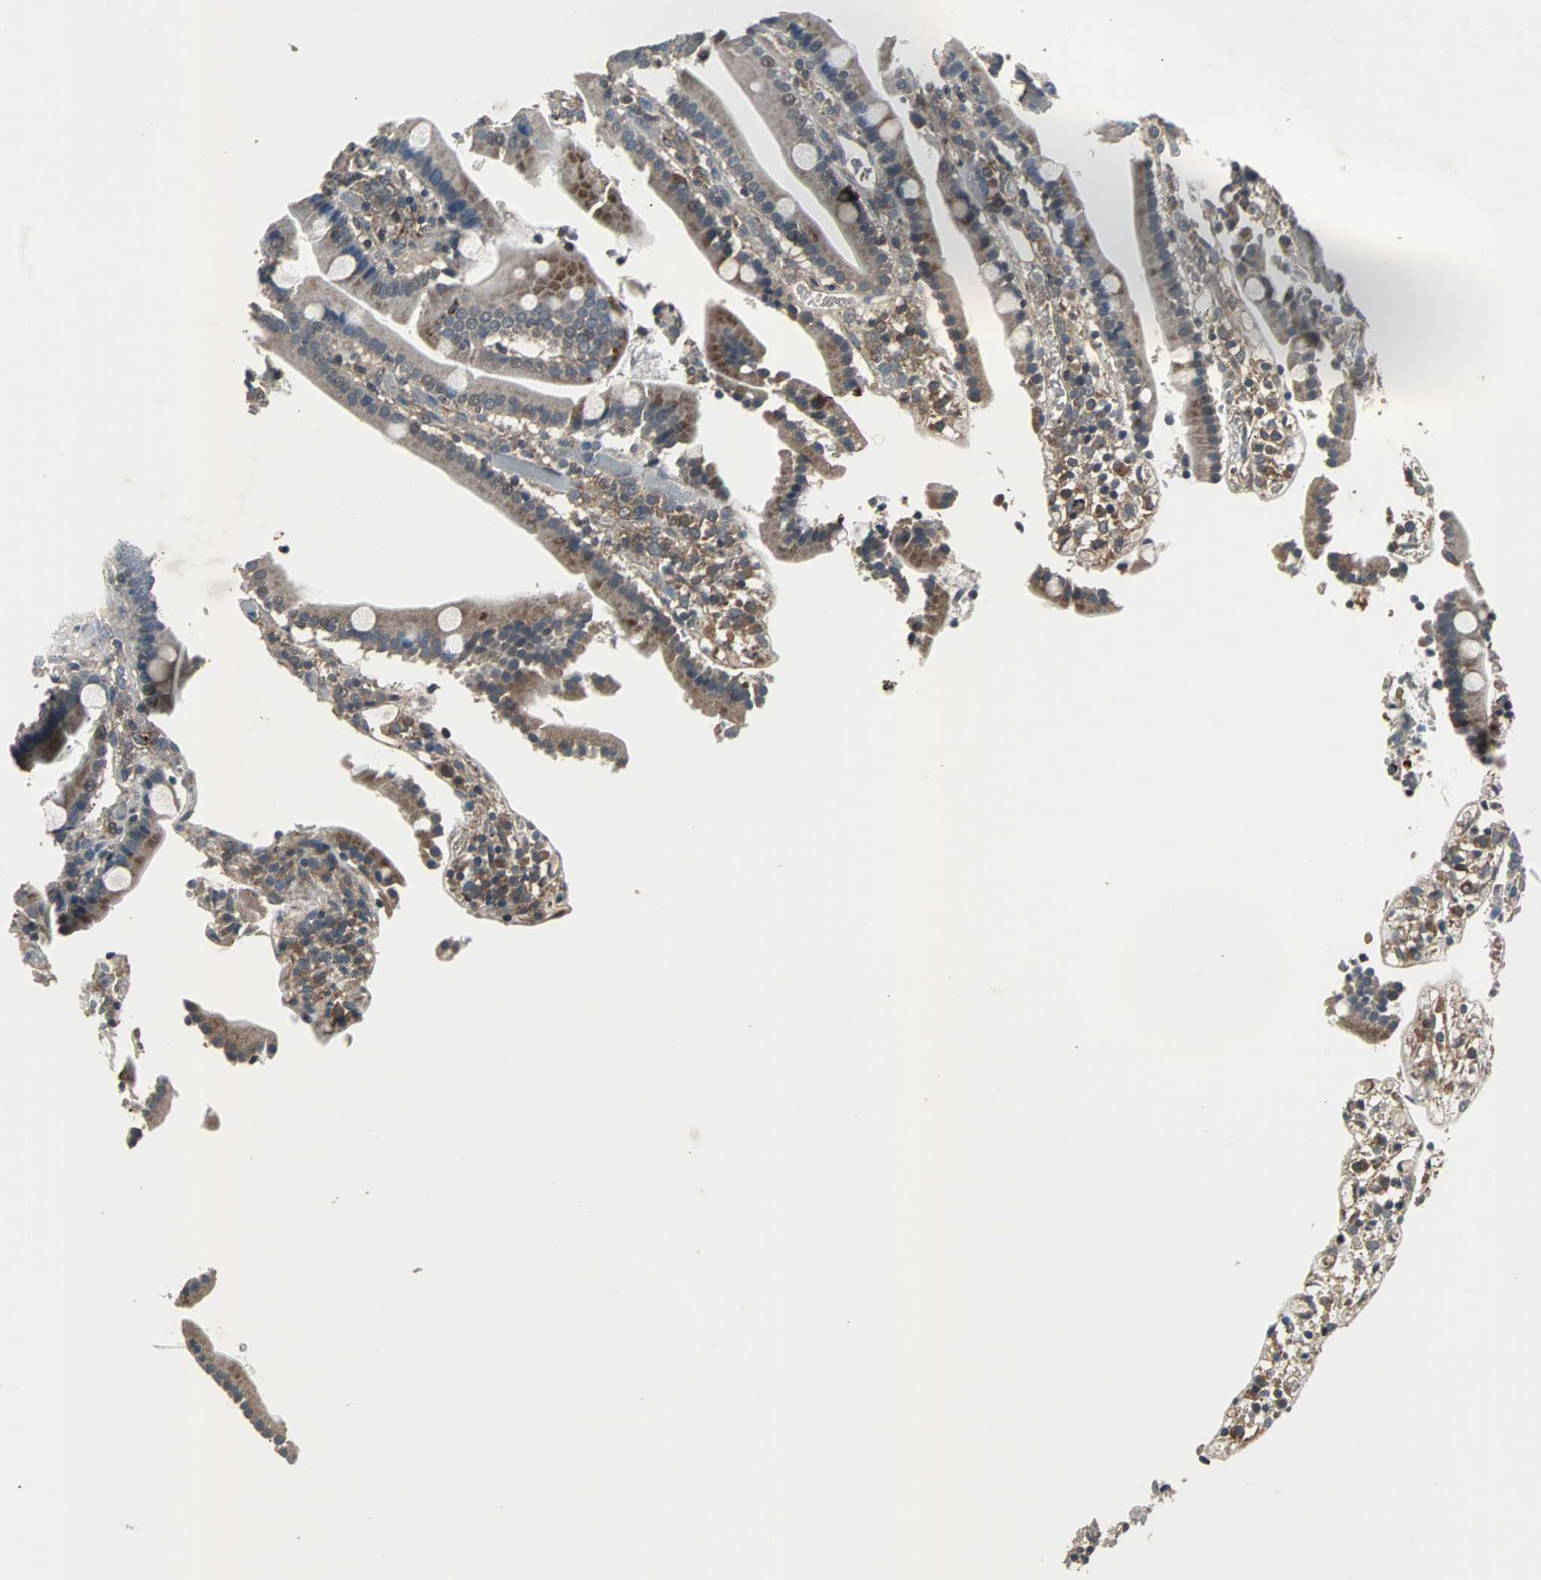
{"staining": {"intensity": "weak", "quantity": ">75%", "location": "cytoplasmic/membranous"}, "tissue": "duodenum", "cell_type": "Glandular cells", "image_type": "normal", "snomed": [{"axis": "morphology", "description": "Normal tissue, NOS"}, {"axis": "topography", "description": "Duodenum"}], "caption": "Glandular cells exhibit low levels of weak cytoplasmic/membranous staining in about >75% of cells in benign human duodenum. (DAB IHC, brown staining for protein, blue staining for nuclei).", "gene": "SOS1", "patient": {"sex": "female", "age": 53}}